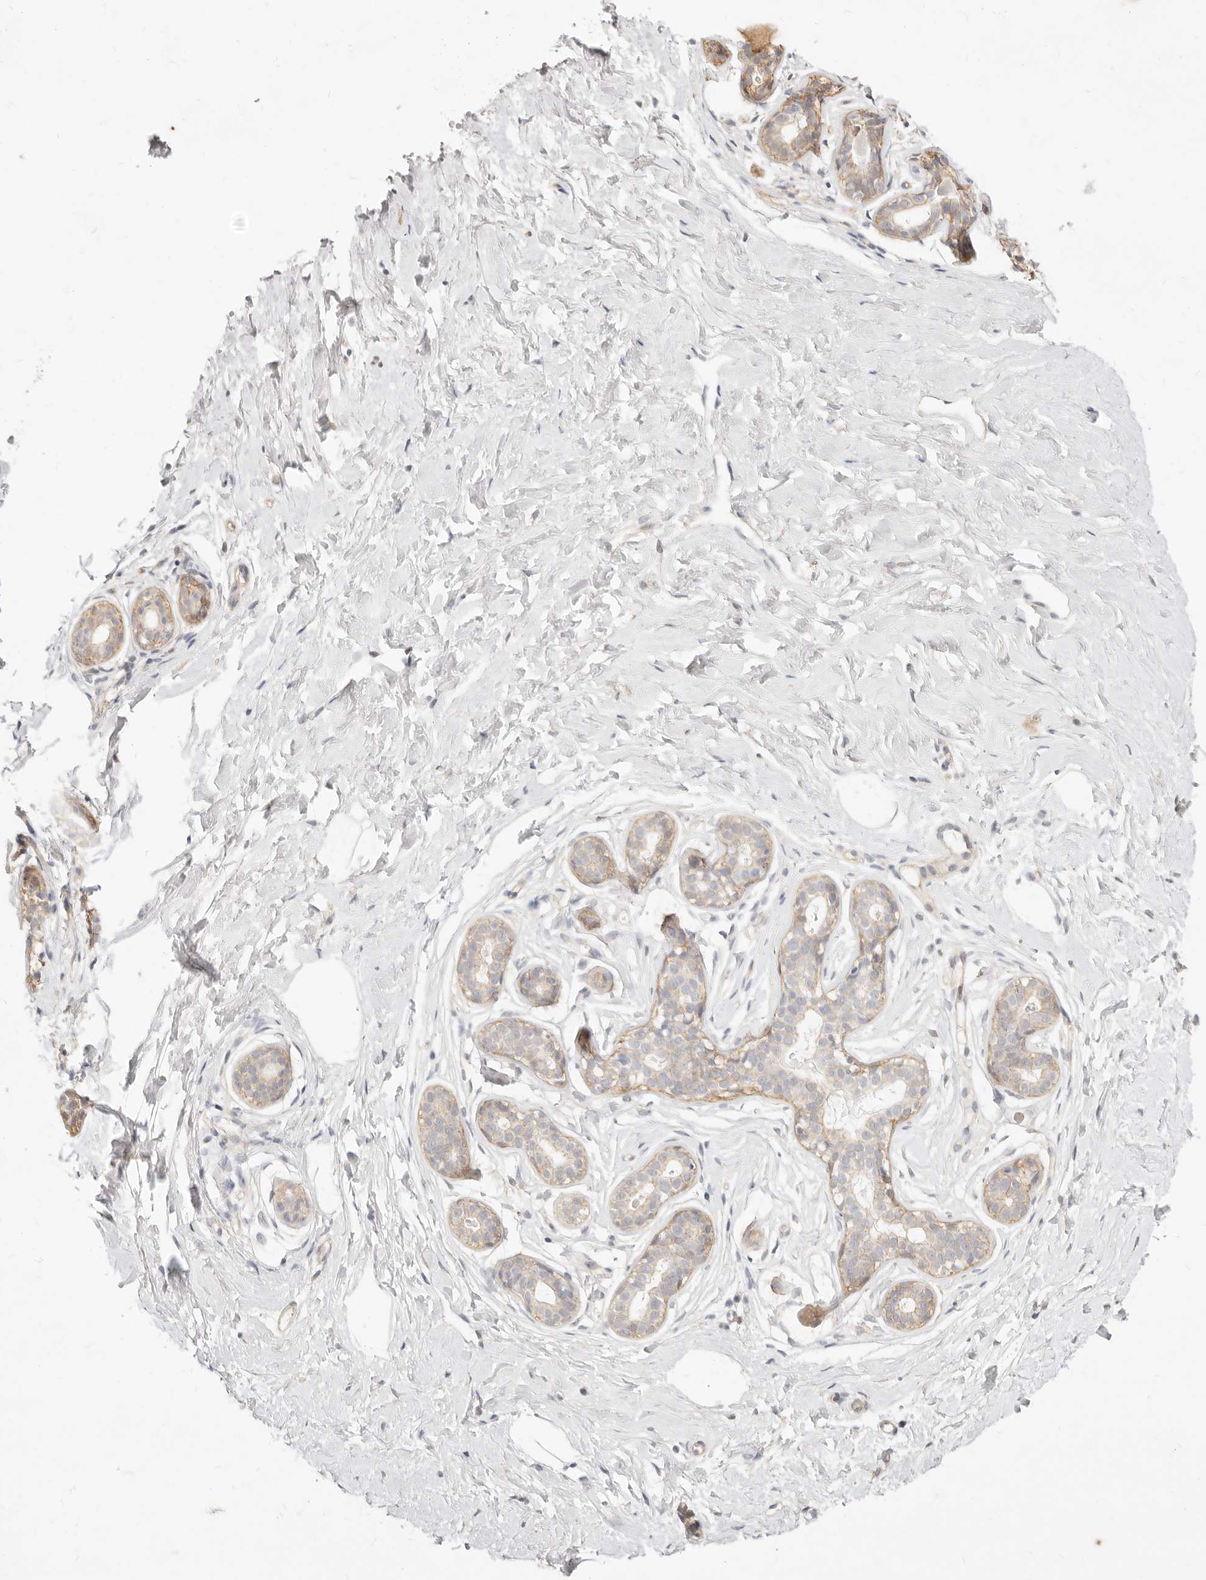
{"staining": {"intensity": "weak", "quantity": "<25%", "location": "cytoplasmic/membranous"}, "tissue": "breast", "cell_type": "Adipocytes", "image_type": "normal", "snomed": [{"axis": "morphology", "description": "Normal tissue, NOS"}, {"axis": "morphology", "description": "Adenoma, NOS"}, {"axis": "topography", "description": "Breast"}], "caption": "Immunohistochemical staining of benign breast demonstrates no significant expression in adipocytes. (IHC, brightfield microscopy, high magnification).", "gene": "UBXN10", "patient": {"sex": "female", "age": 23}}